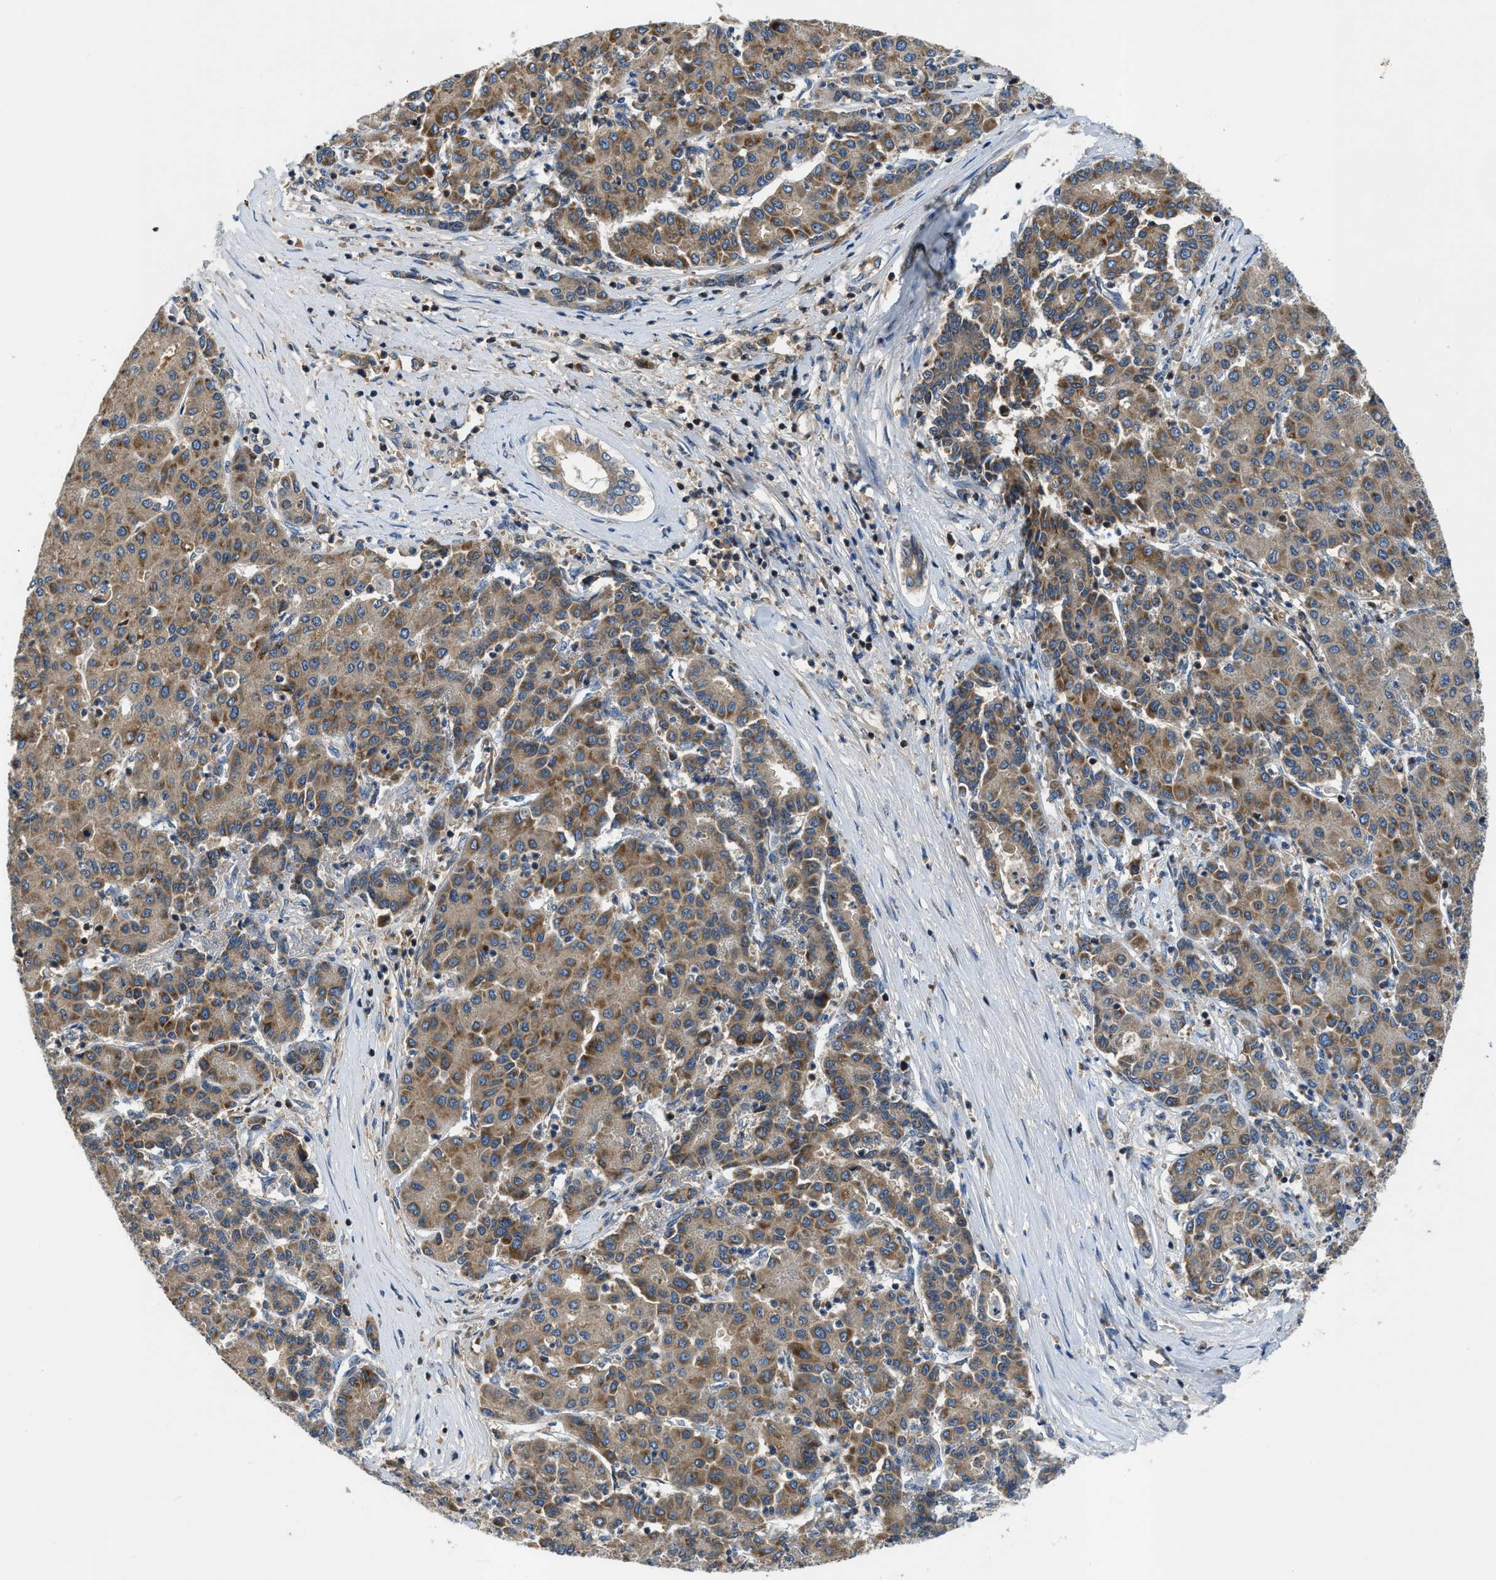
{"staining": {"intensity": "moderate", "quantity": ">75%", "location": "cytoplasmic/membranous"}, "tissue": "liver cancer", "cell_type": "Tumor cells", "image_type": "cancer", "snomed": [{"axis": "morphology", "description": "Carcinoma, Hepatocellular, NOS"}, {"axis": "topography", "description": "Liver"}], "caption": "Immunohistochemistry of liver hepatocellular carcinoma shows medium levels of moderate cytoplasmic/membranous positivity in approximately >75% of tumor cells. The staining was performed using DAB to visualize the protein expression in brown, while the nuclei were stained in blue with hematoxylin (Magnification: 20x).", "gene": "PAFAH2", "patient": {"sex": "male", "age": 65}}